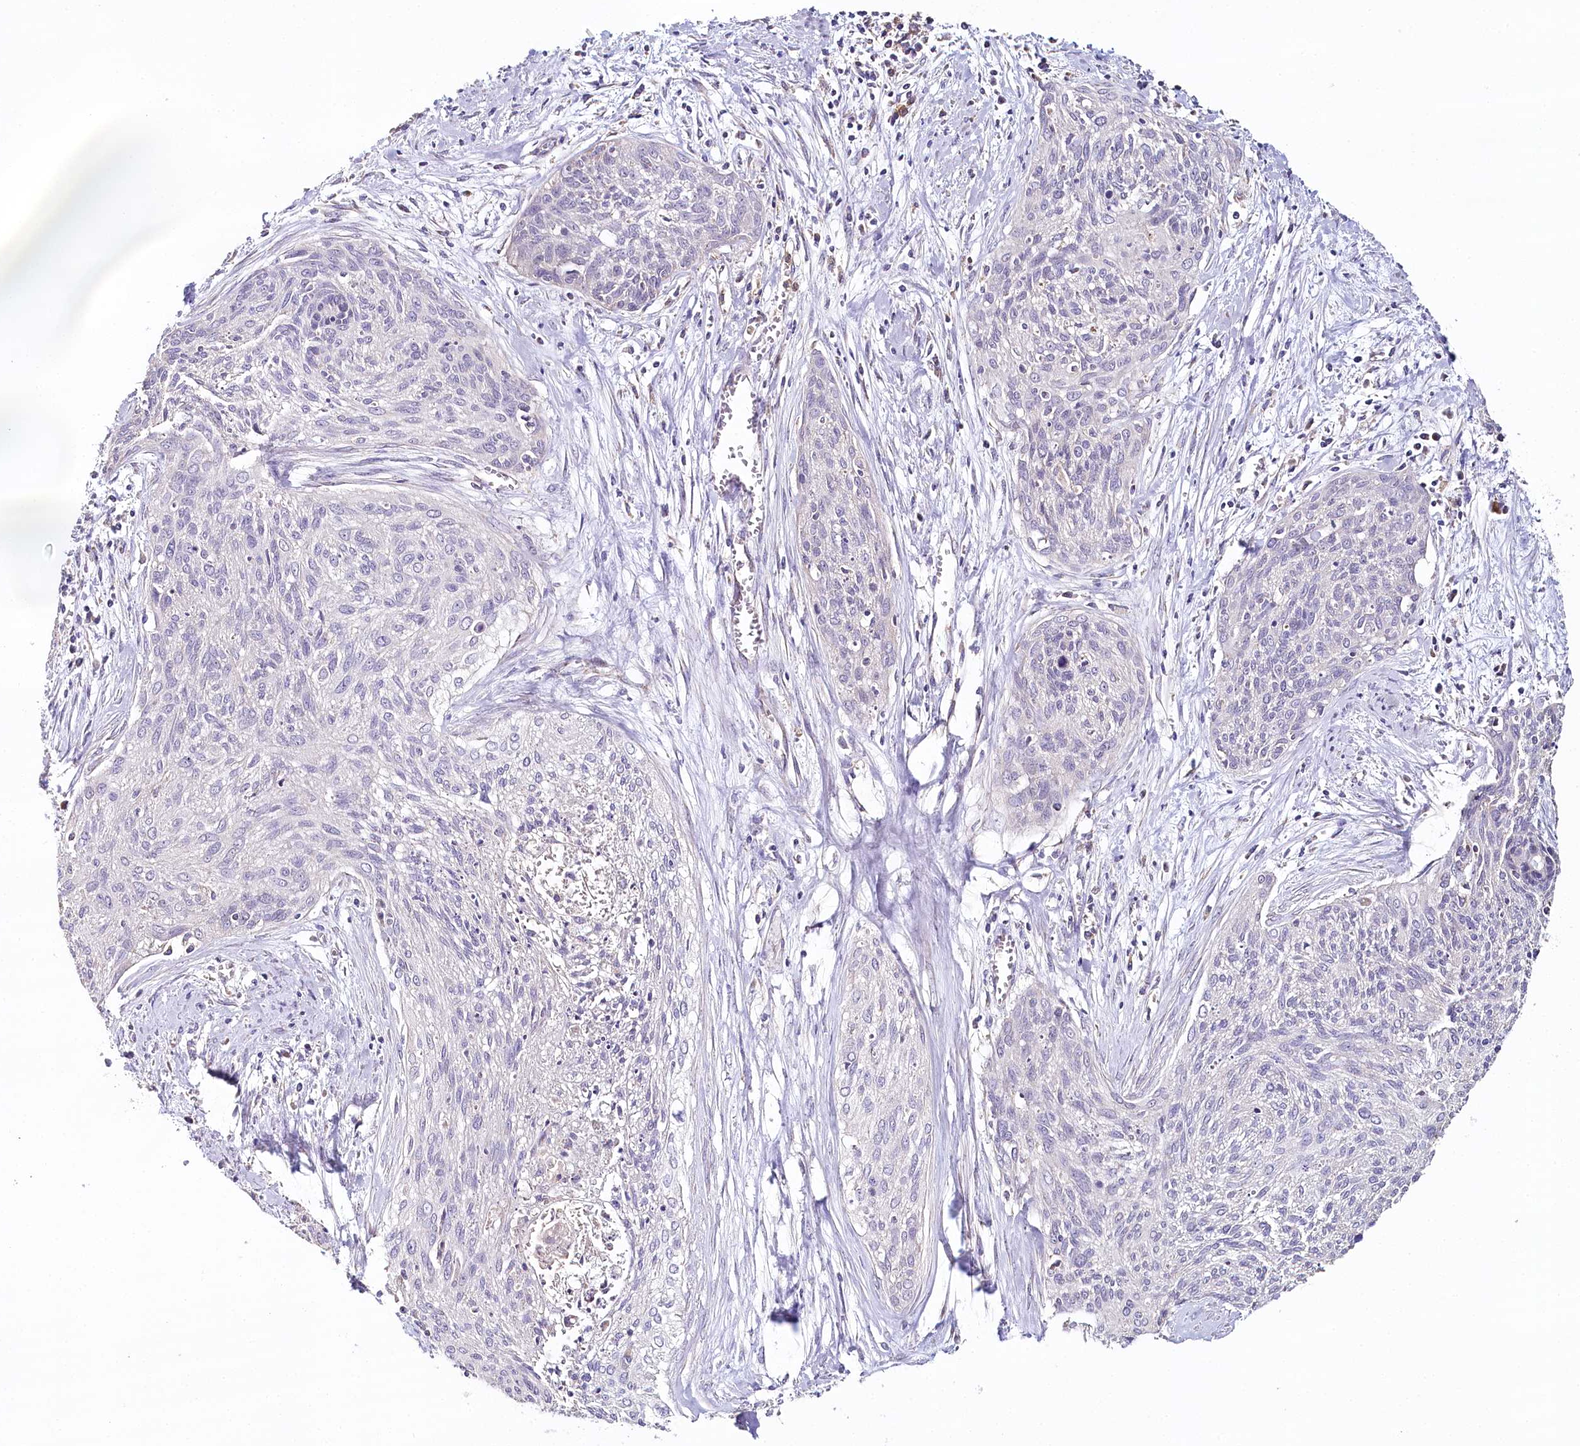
{"staining": {"intensity": "negative", "quantity": "none", "location": "none"}, "tissue": "cervical cancer", "cell_type": "Tumor cells", "image_type": "cancer", "snomed": [{"axis": "morphology", "description": "Squamous cell carcinoma, NOS"}, {"axis": "topography", "description": "Cervix"}], "caption": "Immunohistochemistry (IHC) image of human squamous cell carcinoma (cervical) stained for a protein (brown), which displays no positivity in tumor cells.", "gene": "MMP25", "patient": {"sex": "female", "age": 55}}